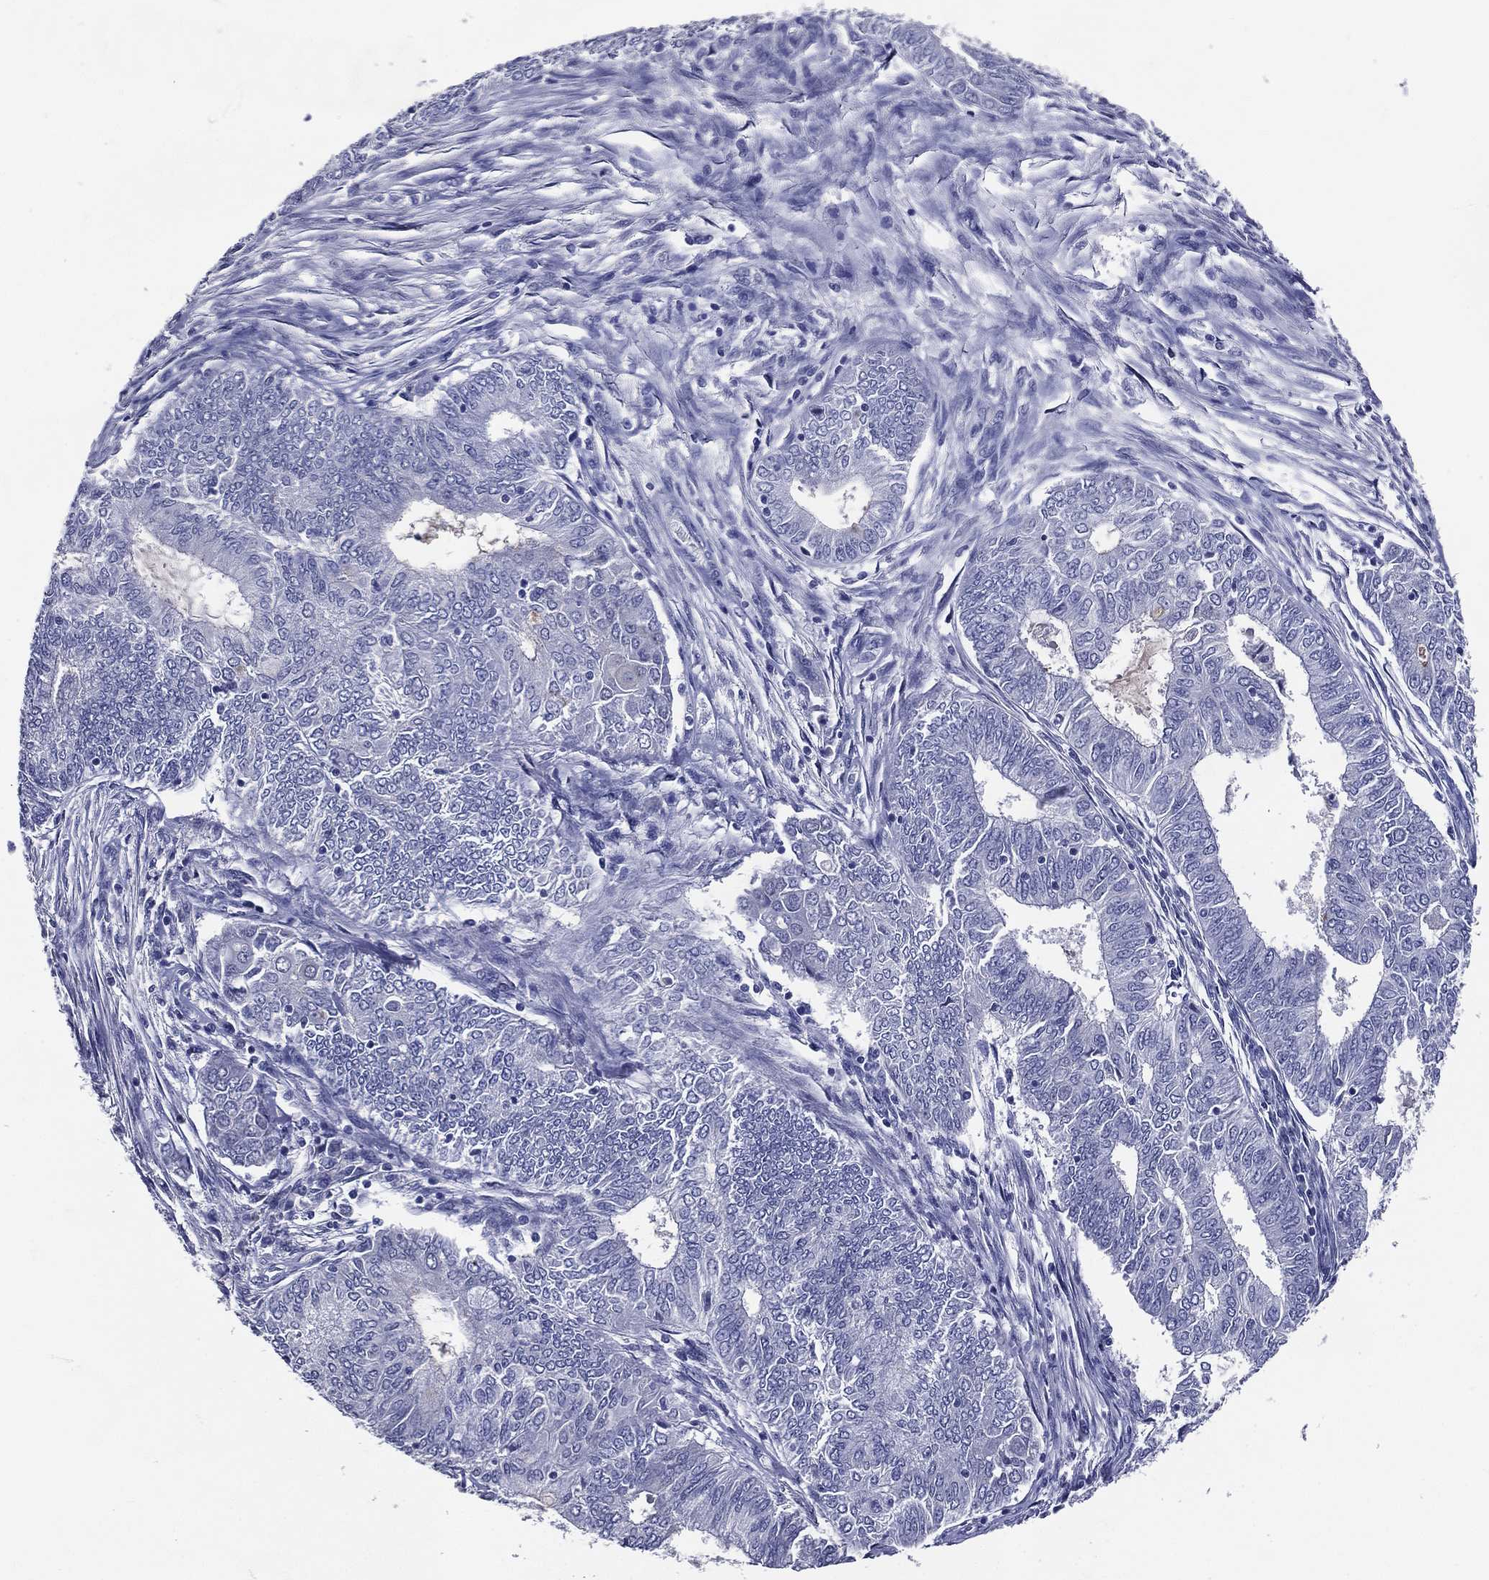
{"staining": {"intensity": "negative", "quantity": "none", "location": "none"}, "tissue": "endometrial cancer", "cell_type": "Tumor cells", "image_type": "cancer", "snomed": [{"axis": "morphology", "description": "Adenocarcinoma, NOS"}, {"axis": "topography", "description": "Endometrium"}], "caption": "Immunohistochemistry of human endometrial adenocarcinoma reveals no positivity in tumor cells.", "gene": "ACE2", "patient": {"sex": "female", "age": 62}}